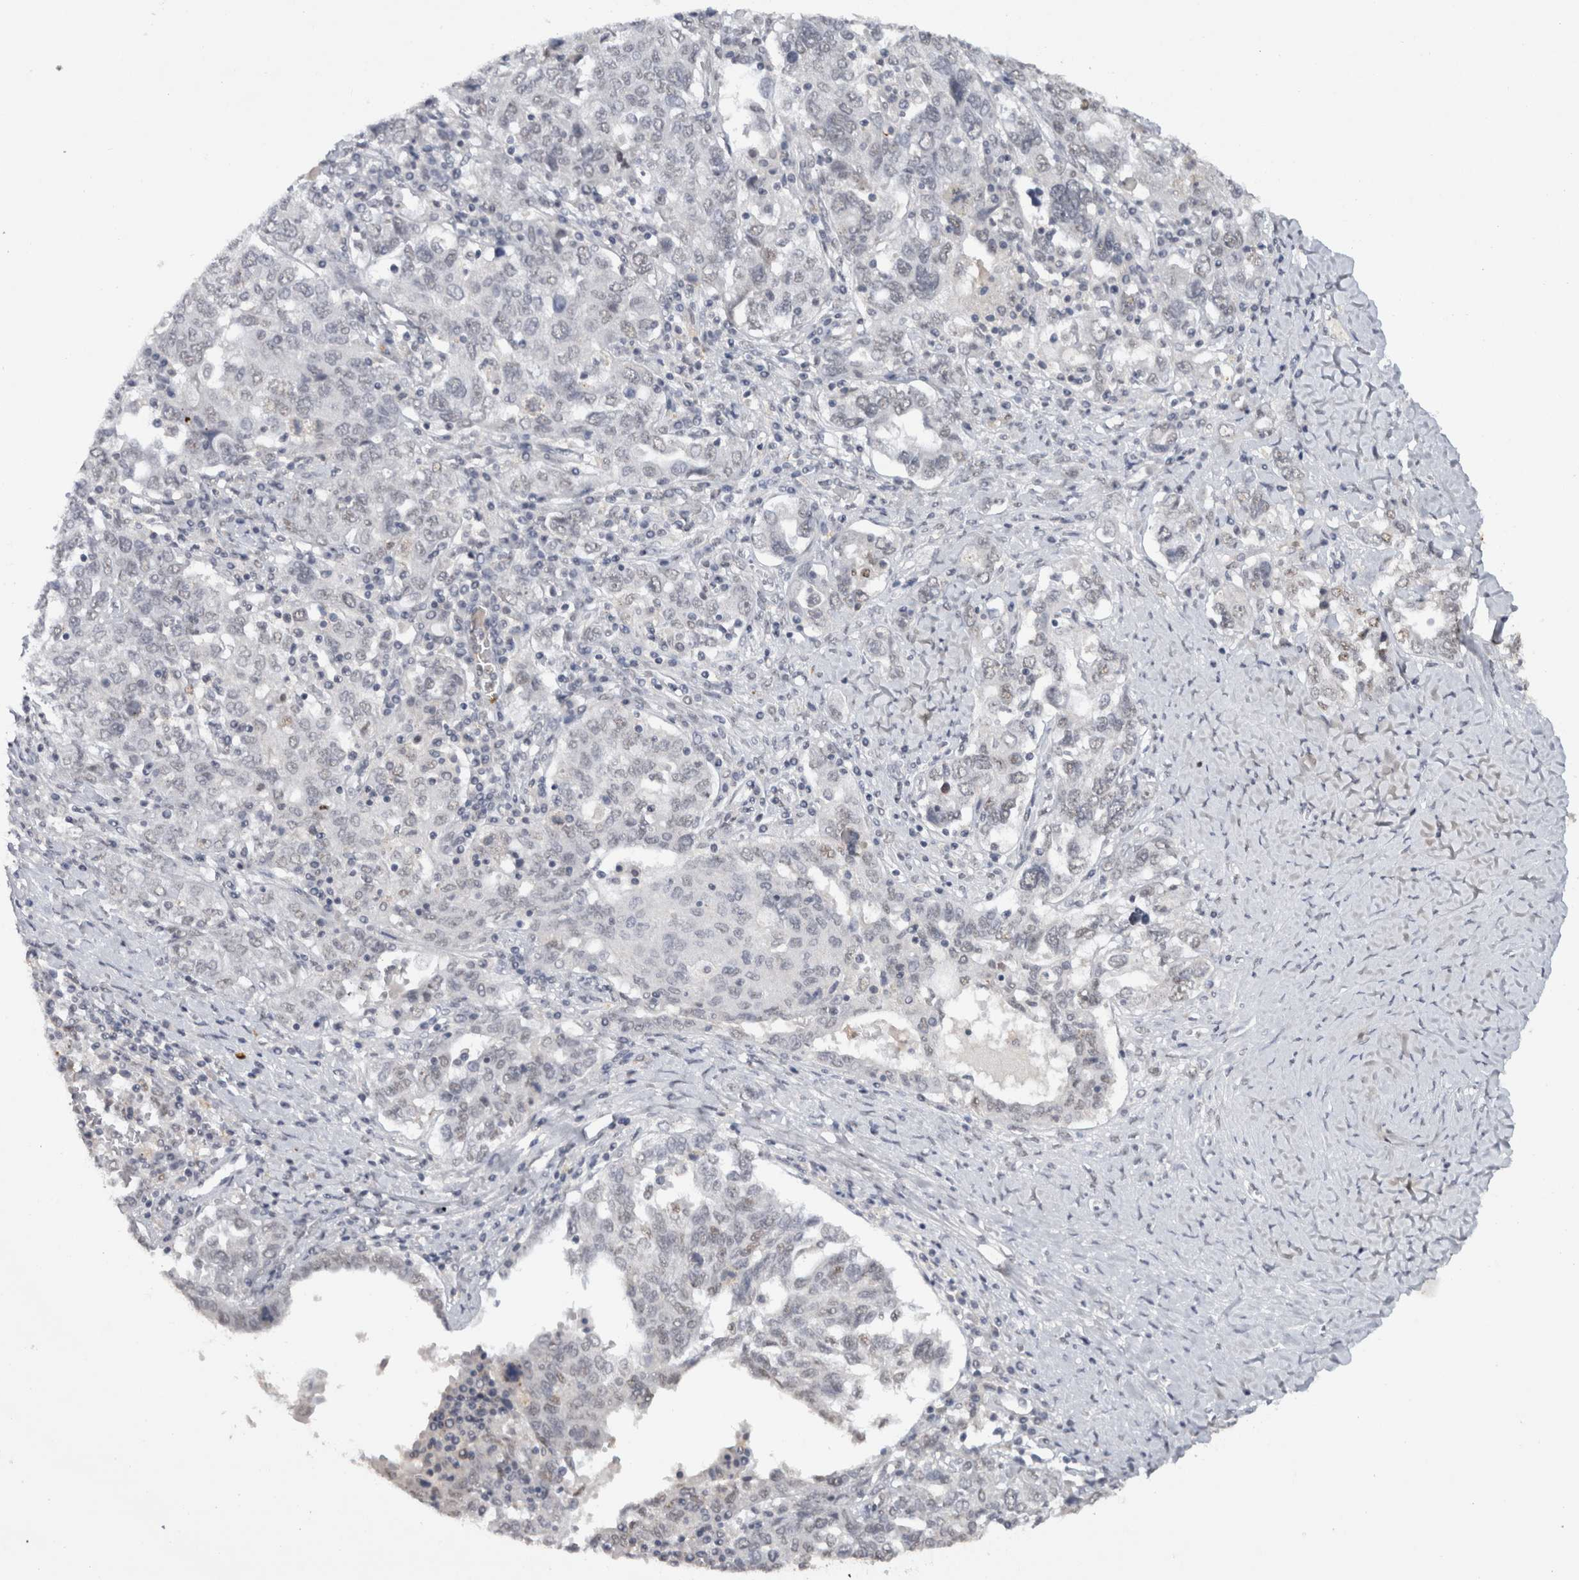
{"staining": {"intensity": "negative", "quantity": "none", "location": "none"}, "tissue": "ovarian cancer", "cell_type": "Tumor cells", "image_type": "cancer", "snomed": [{"axis": "morphology", "description": "Carcinoma, endometroid"}, {"axis": "topography", "description": "Ovary"}], "caption": "Tumor cells are negative for brown protein staining in endometroid carcinoma (ovarian). (DAB (3,3'-diaminobenzidine) immunohistochemistry, high magnification).", "gene": "RPS6KA2", "patient": {"sex": "female", "age": 62}}